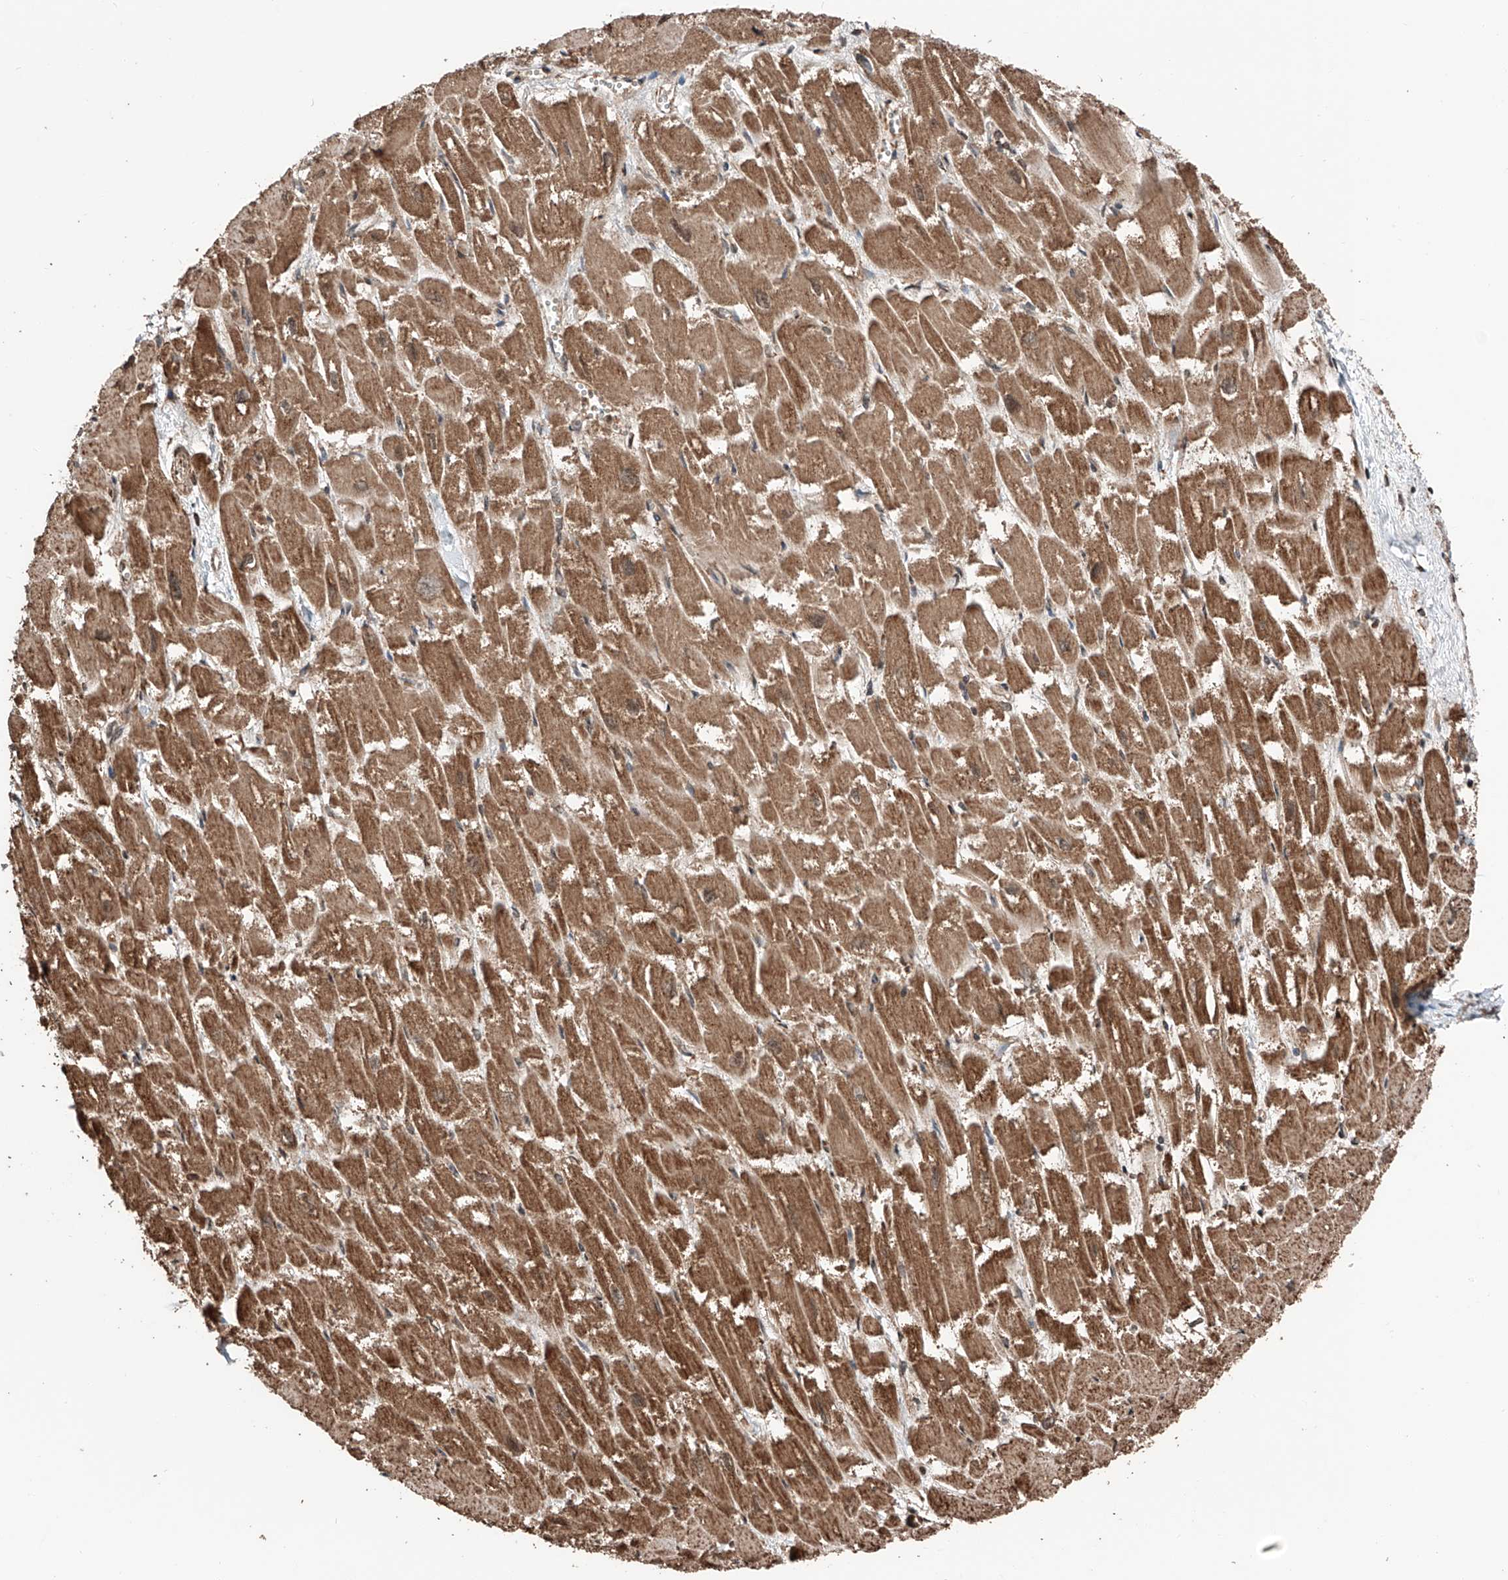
{"staining": {"intensity": "strong", "quantity": ">75%", "location": "cytoplasmic/membranous"}, "tissue": "heart muscle", "cell_type": "Cardiomyocytes", "image_type": "normal", "snomed": [{"axis": "morphology", "description": "Normal tissue, NOS"}, {"axis": "topography", "description": "Heart"}], "caption": "Protein expression analysis of benign human heart muscle reveals strong cytoplasmic/membranous positivity in about >75% of cardiomyocytes. The protein is shown in brown color, while the nuclei are stained blue.", "gene": "ZNF445", "patient": {"sex": "male", "age": 54}}